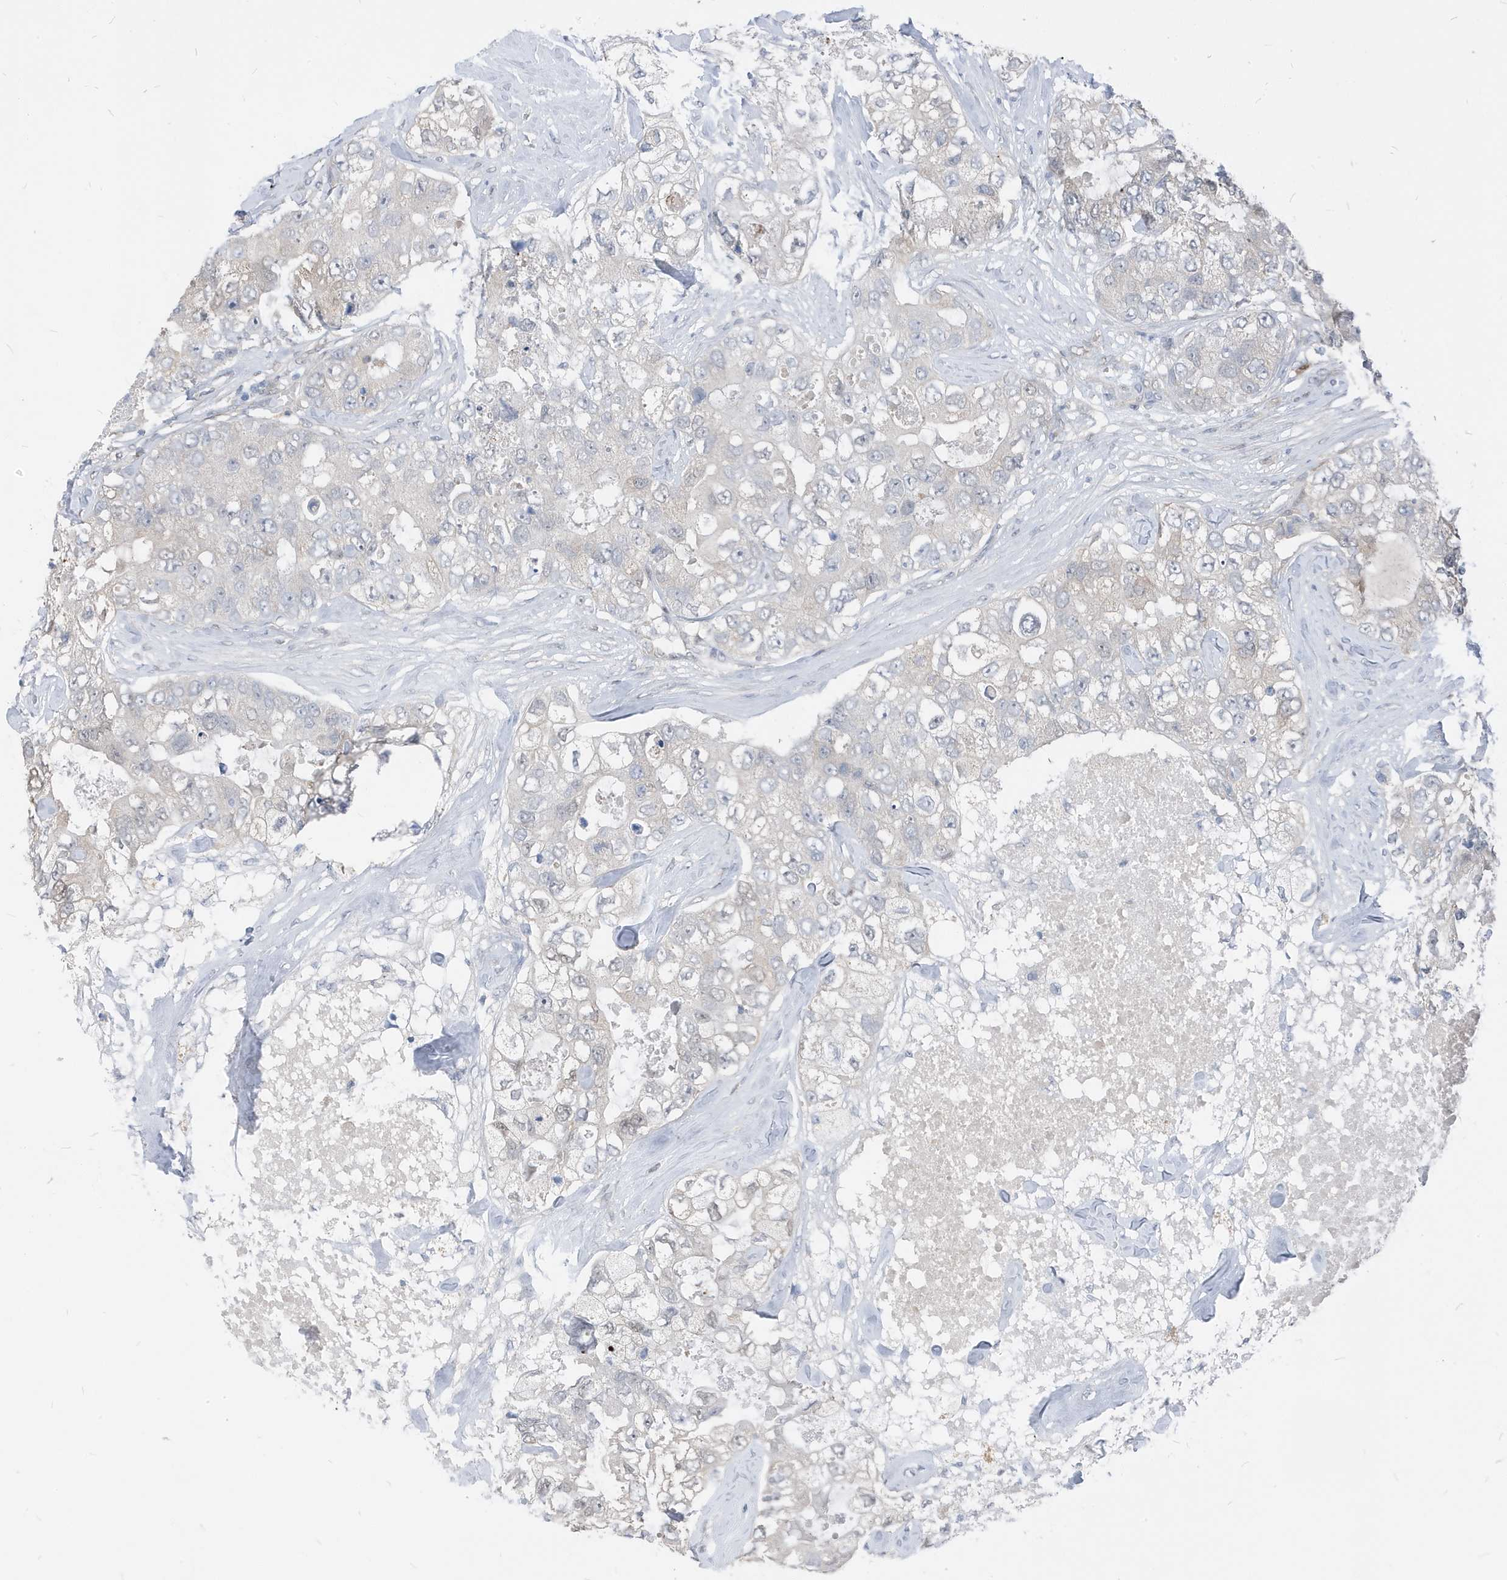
{"staining": {"intensity": "negative", "quantity": "none", "location": "none"}, "tissue": "breast cancer", "cell_type": "Tumor cells", "image_type": "cancer", "snomed": [{"axis": "morphology", "description": "Duct carcinoma"}, {"axis": "topography", "description": "Breast"}], "caption": "High power microscopy histopathology image of an immunohistochemistry (IHC) micrograph of intraductal carcinoma (breast), revealing no significant staining in tumor cells.", "gene": "NCOA7", "patient": {"sex": "female", "age": 62}}